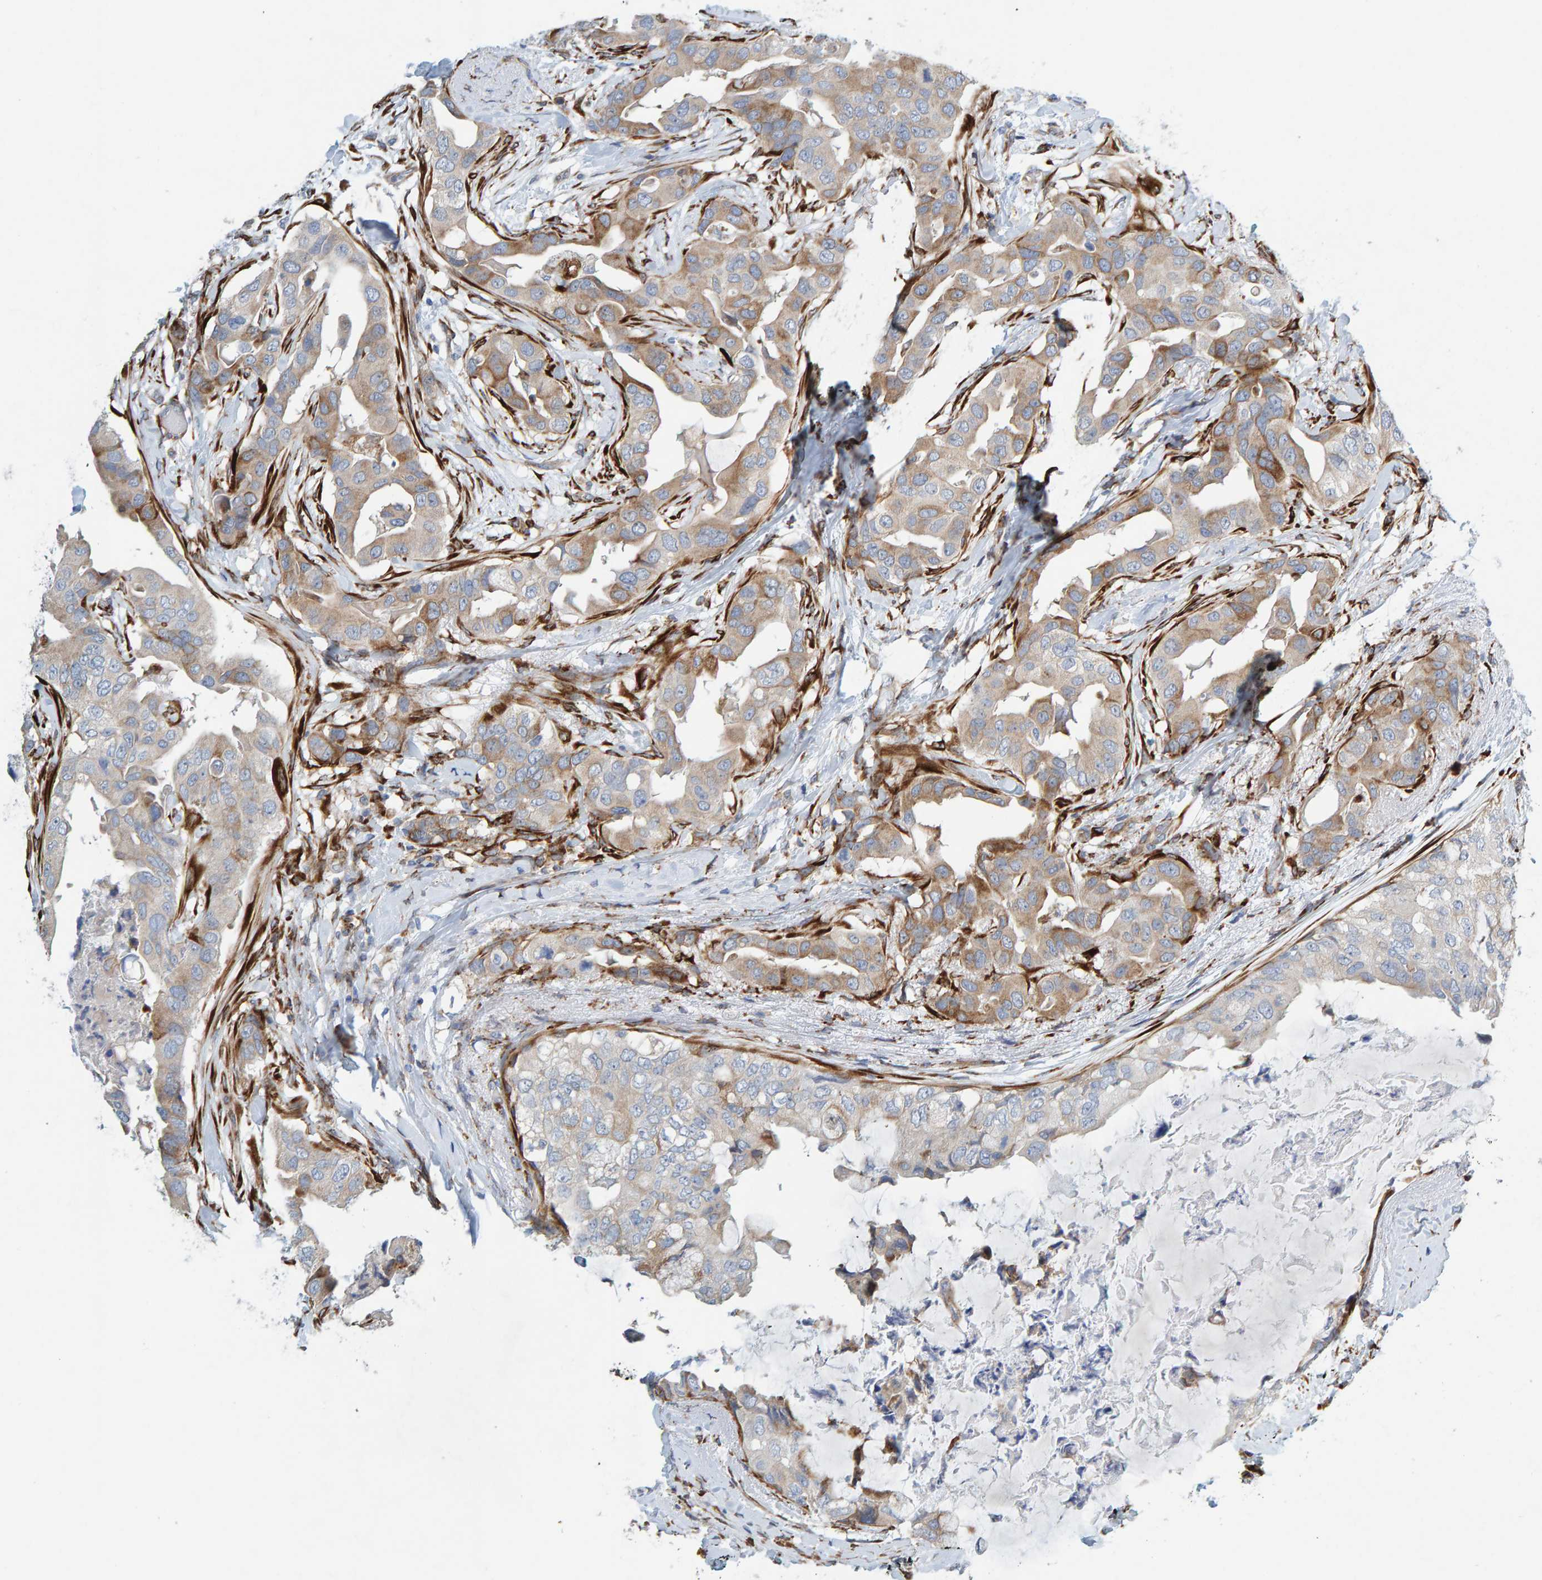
{"staining": {"intensity": "moderate", "quantity": "25%-75%", "location": "cytoplasmic/membranous"}, "tissue": "breast cancer", "cell_type": "Tumor cells", "image_type": "cancer", "snomed": [{"axis": "morphology", "description": "Duct carcinoma"}, {"axis": "topography", "description": "Breast"}], "caption": "Protein expression analysis of human breast intraductal carcinoma reveals moderate cytoplasmic/membranous expression in about 25%-75% of tumor cells.", "gene": "MMP16", "patient": {"sex": "female", "age": 40}}